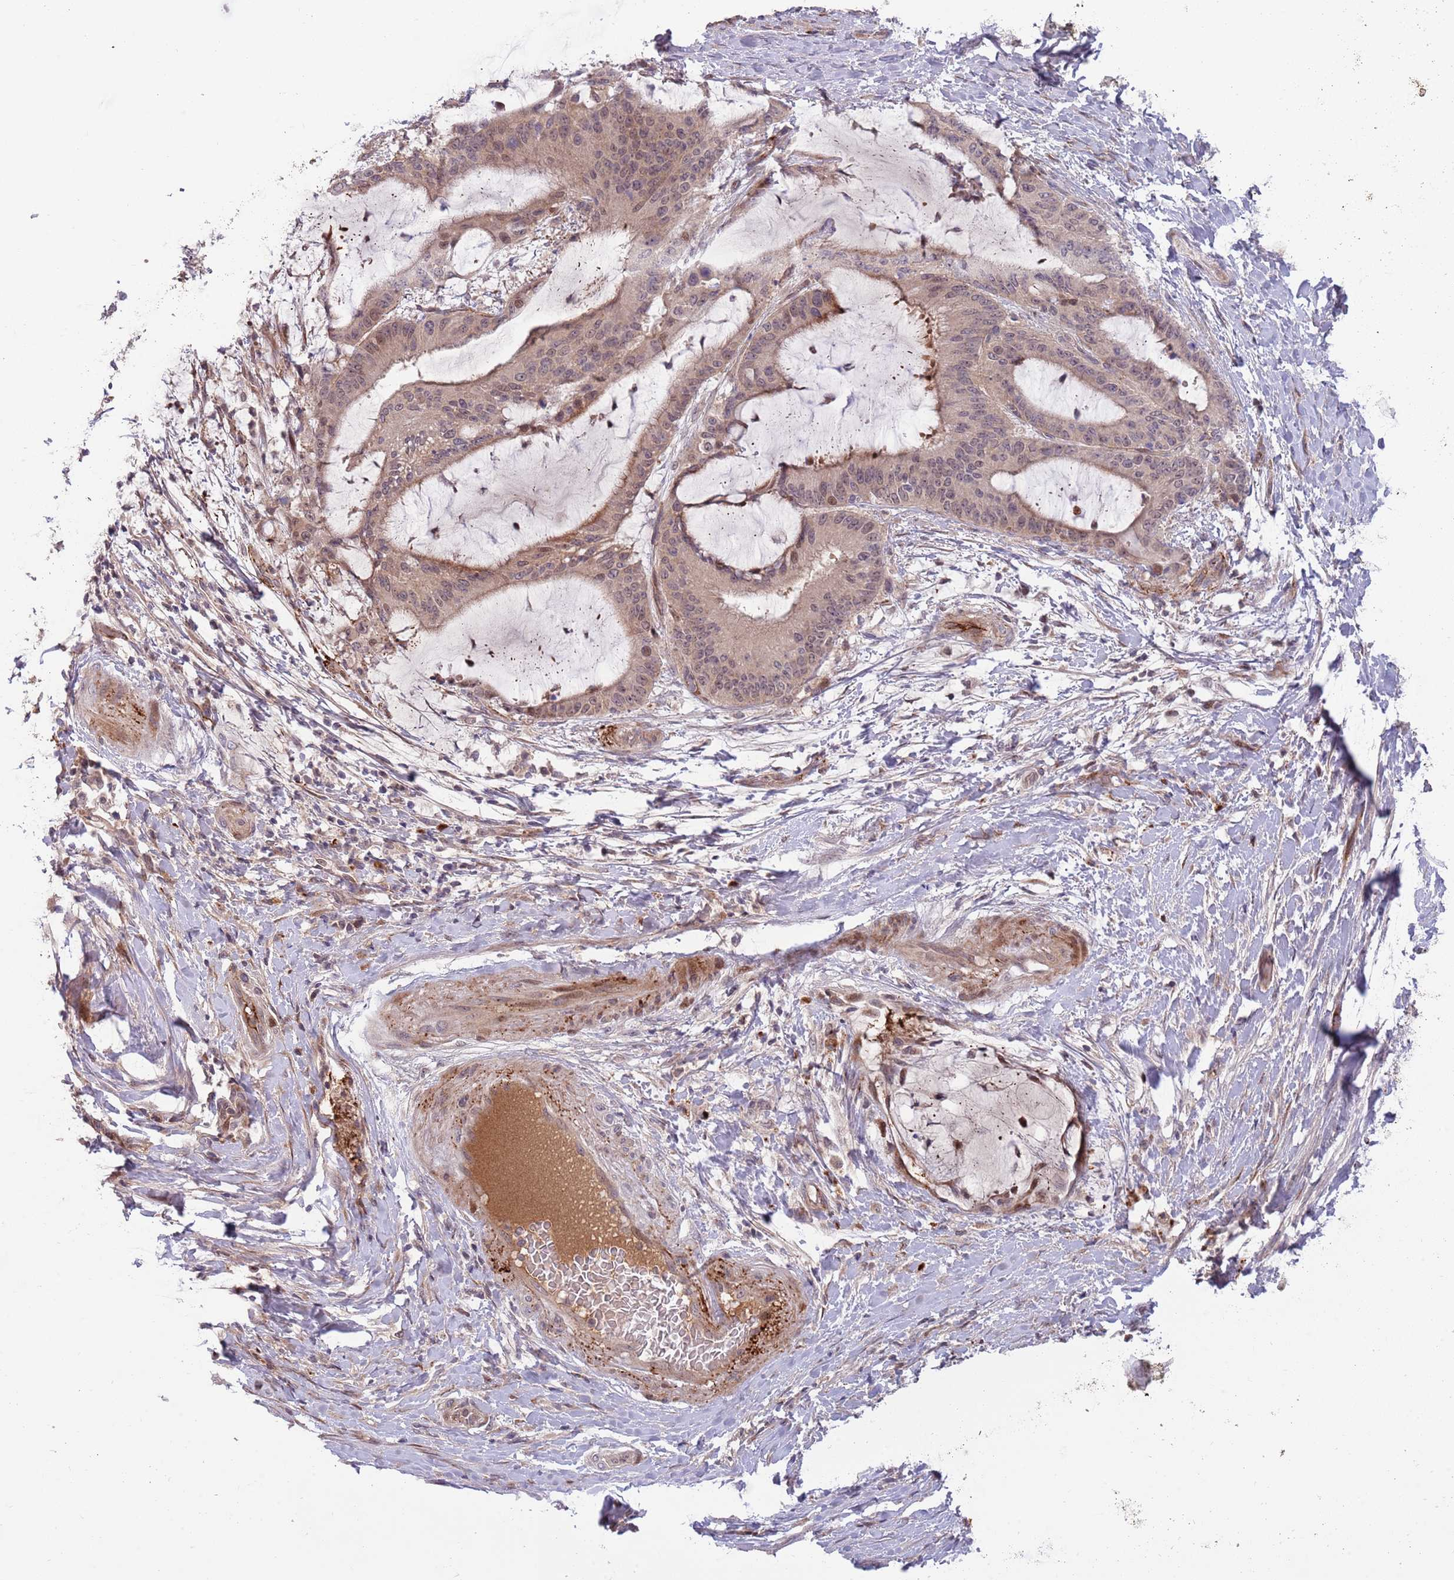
{"staining": {"intensity": "weak", "quantity": "25%-75%", "location": "cytoplasmic/membranous,nuclear"}, "tissue": "liver cancer", "cell_type": "Tumor cells", "image_type": "cancer", "snomed": [{"axis": "morphology", "description": "Normal tissue, NOS"}, {"axis": "morphology", "description": "Cholangiocarcinoma"}, {"axis": "topography", "description": "Liver"}, {"axis": "topography", "description": "Peripheral nerve tissue"}], "caption": "Liver cancer stained with a protein marker shows weak staining in tumor cells.", "gene": "NT5DC4", "patient": {"sex": "female", "age": 73}}